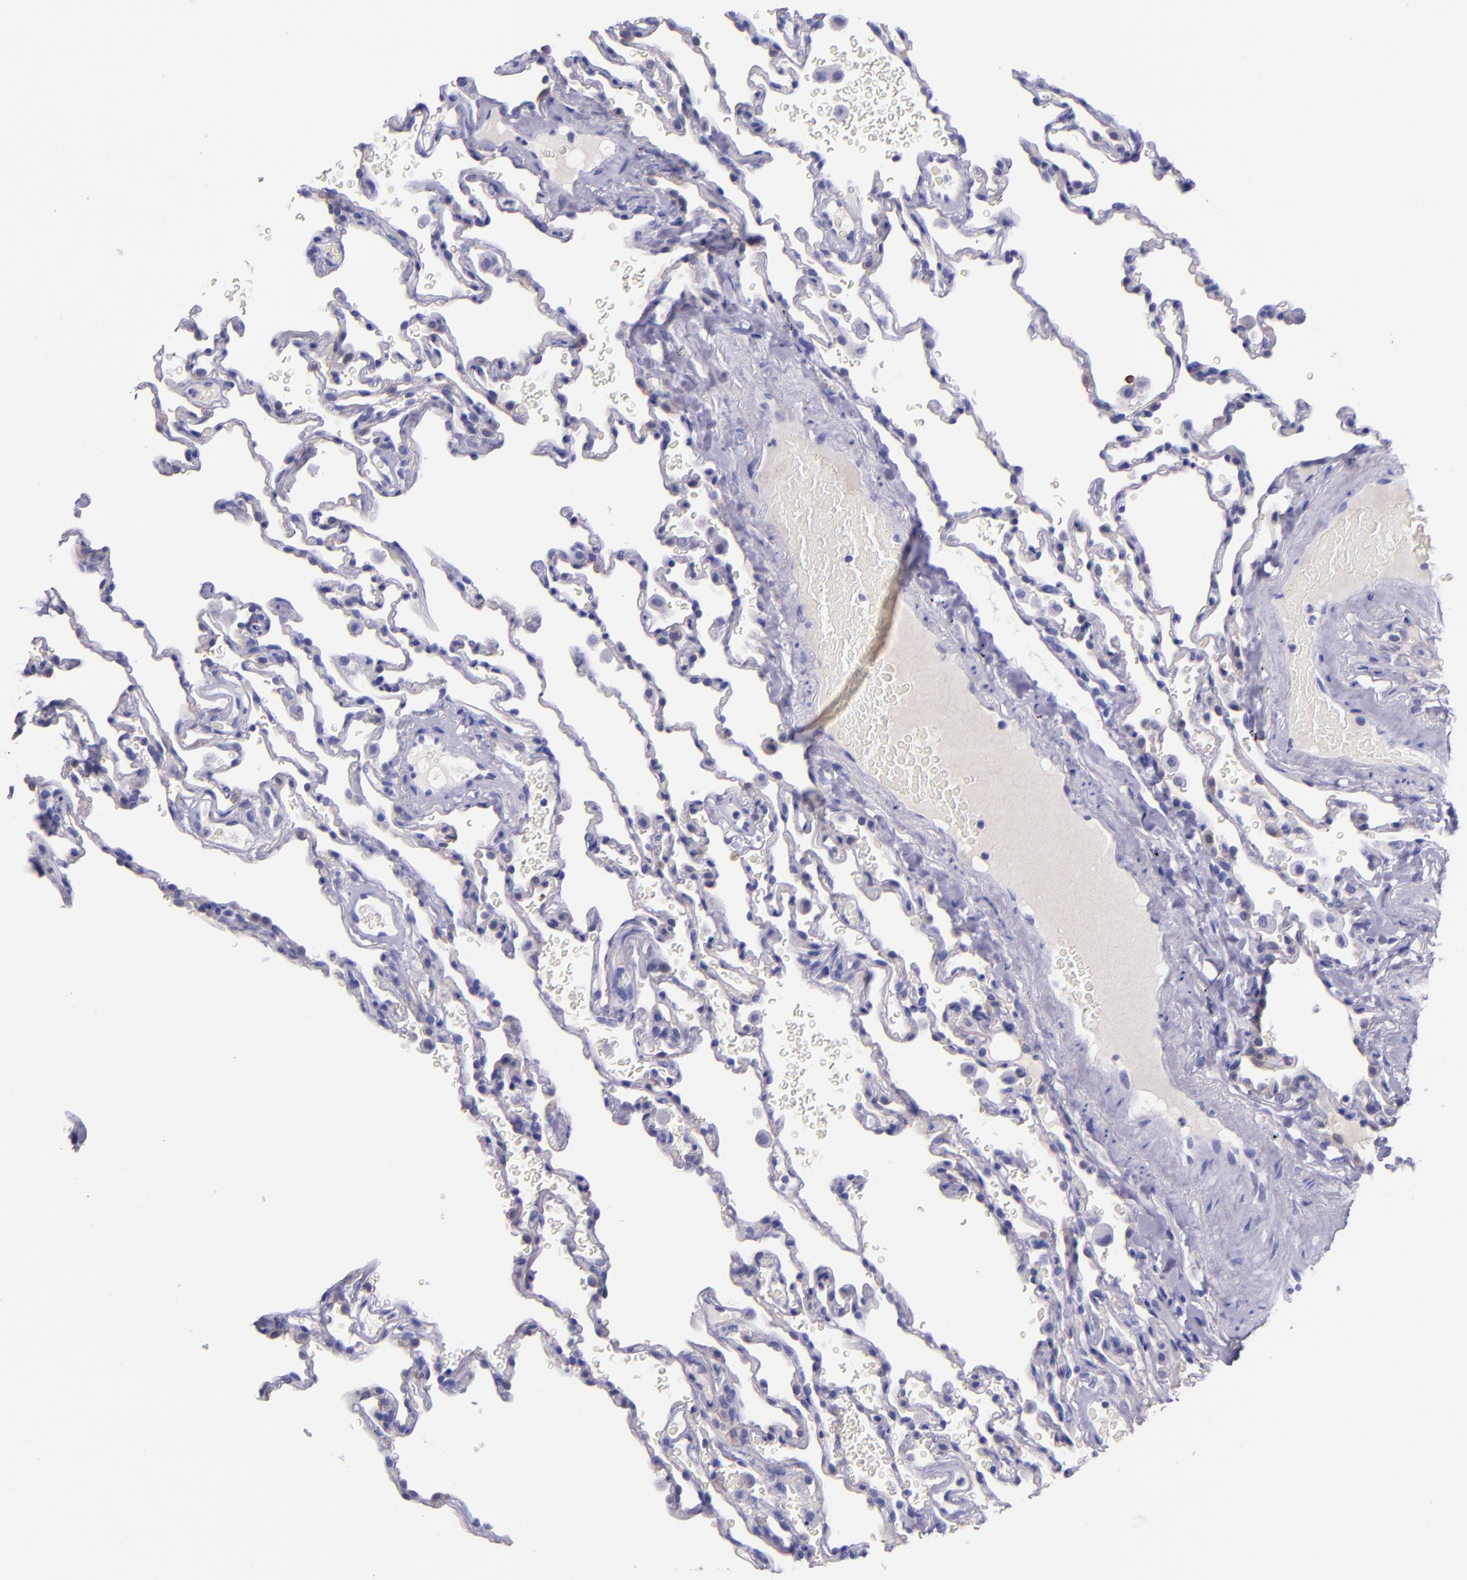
{"staining": {"intensity": "weak", "quantity": ">75%", "location": "cytoplasmic/membranous"}, "tissue": "lung", "cell_type": "Alveolar cells", "image_type": "normal", "snomed": [{"axis": "morphology", "description": "Normal tissue, NOS"}, {"axis": "topography", "description": "Lung"}], "caption": "Human lung stained for a protein (brown) exhibits weak cytoplasmic/membranous positive expression in approximately >75% of alveolar cells.", "gene": "KRT4", "patient": {"sex": "male", "age": 59}}